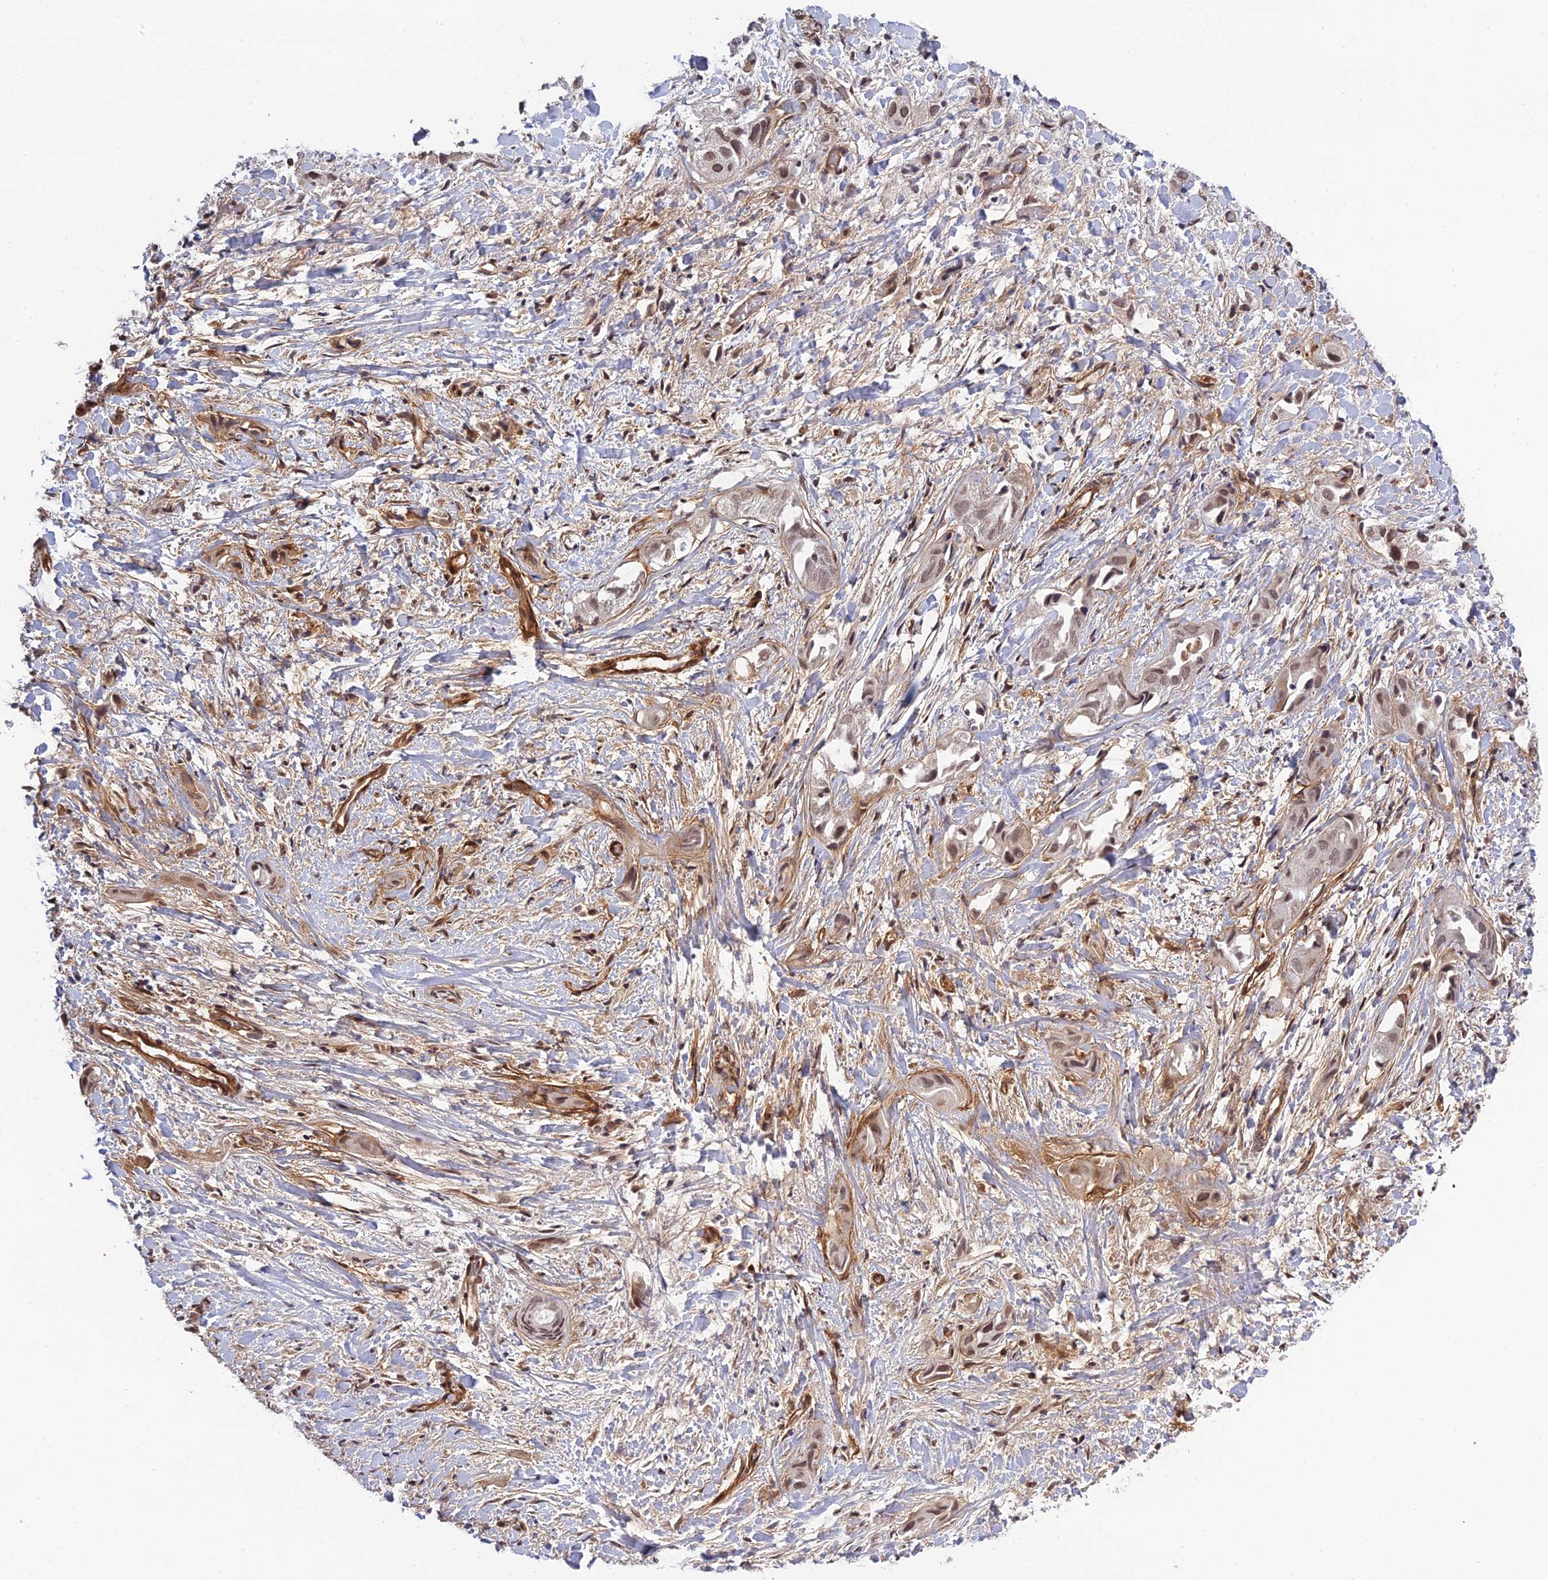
{"staining": {"intensity": "weak", "quantity": ">75%", "location": "nuclear"}, "tissue": "liver cancer", "cell_type": "Tumor cells", "image_type": "cancer", "snomed": [{"axis": "morphology", "description": "Cholangiocarcinoma"}, {"axis": "topography", "description": "Liver"}], "caption": "DAB (3,3'-diaminobenzidine) immunohistochemical staining of human liver cancer (cholangiocarcinoma) shows weak nuclear protein staining in approximately >75% of tumor cells.", "gene": "REXO1", "patient": {"sex": "female", "age": 52}}